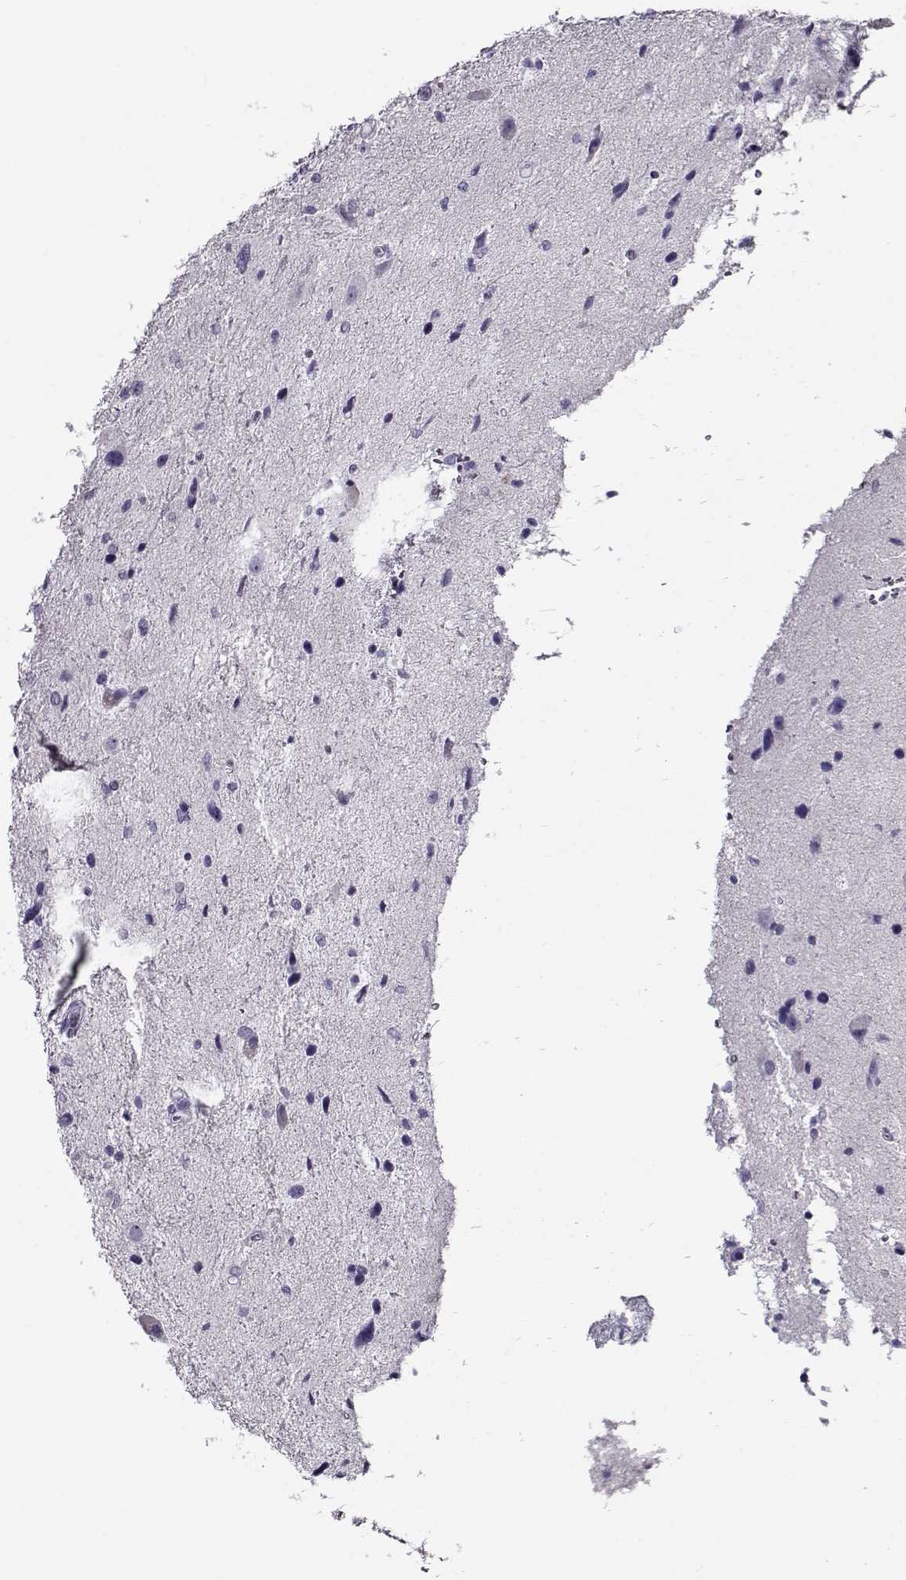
{"staining": {"intensity": "negative", "quantity": "none", "location": "none"}, "tissue": "glioma", "cell_type": "Tumor cells", "image_type": "cancer", "snomed": [{"axis": "morphology", "description": "Glioma, malignant, Low grade"}, {"axis": "topography", "description": "Brain"}], "caption": "This is a histopathology image of IHC staining of malignant glioma (low-grade), which shows no positivity in tumor cells.", "gene": "GAGE2A", "patient": {"sex": "female", "age": 32}}